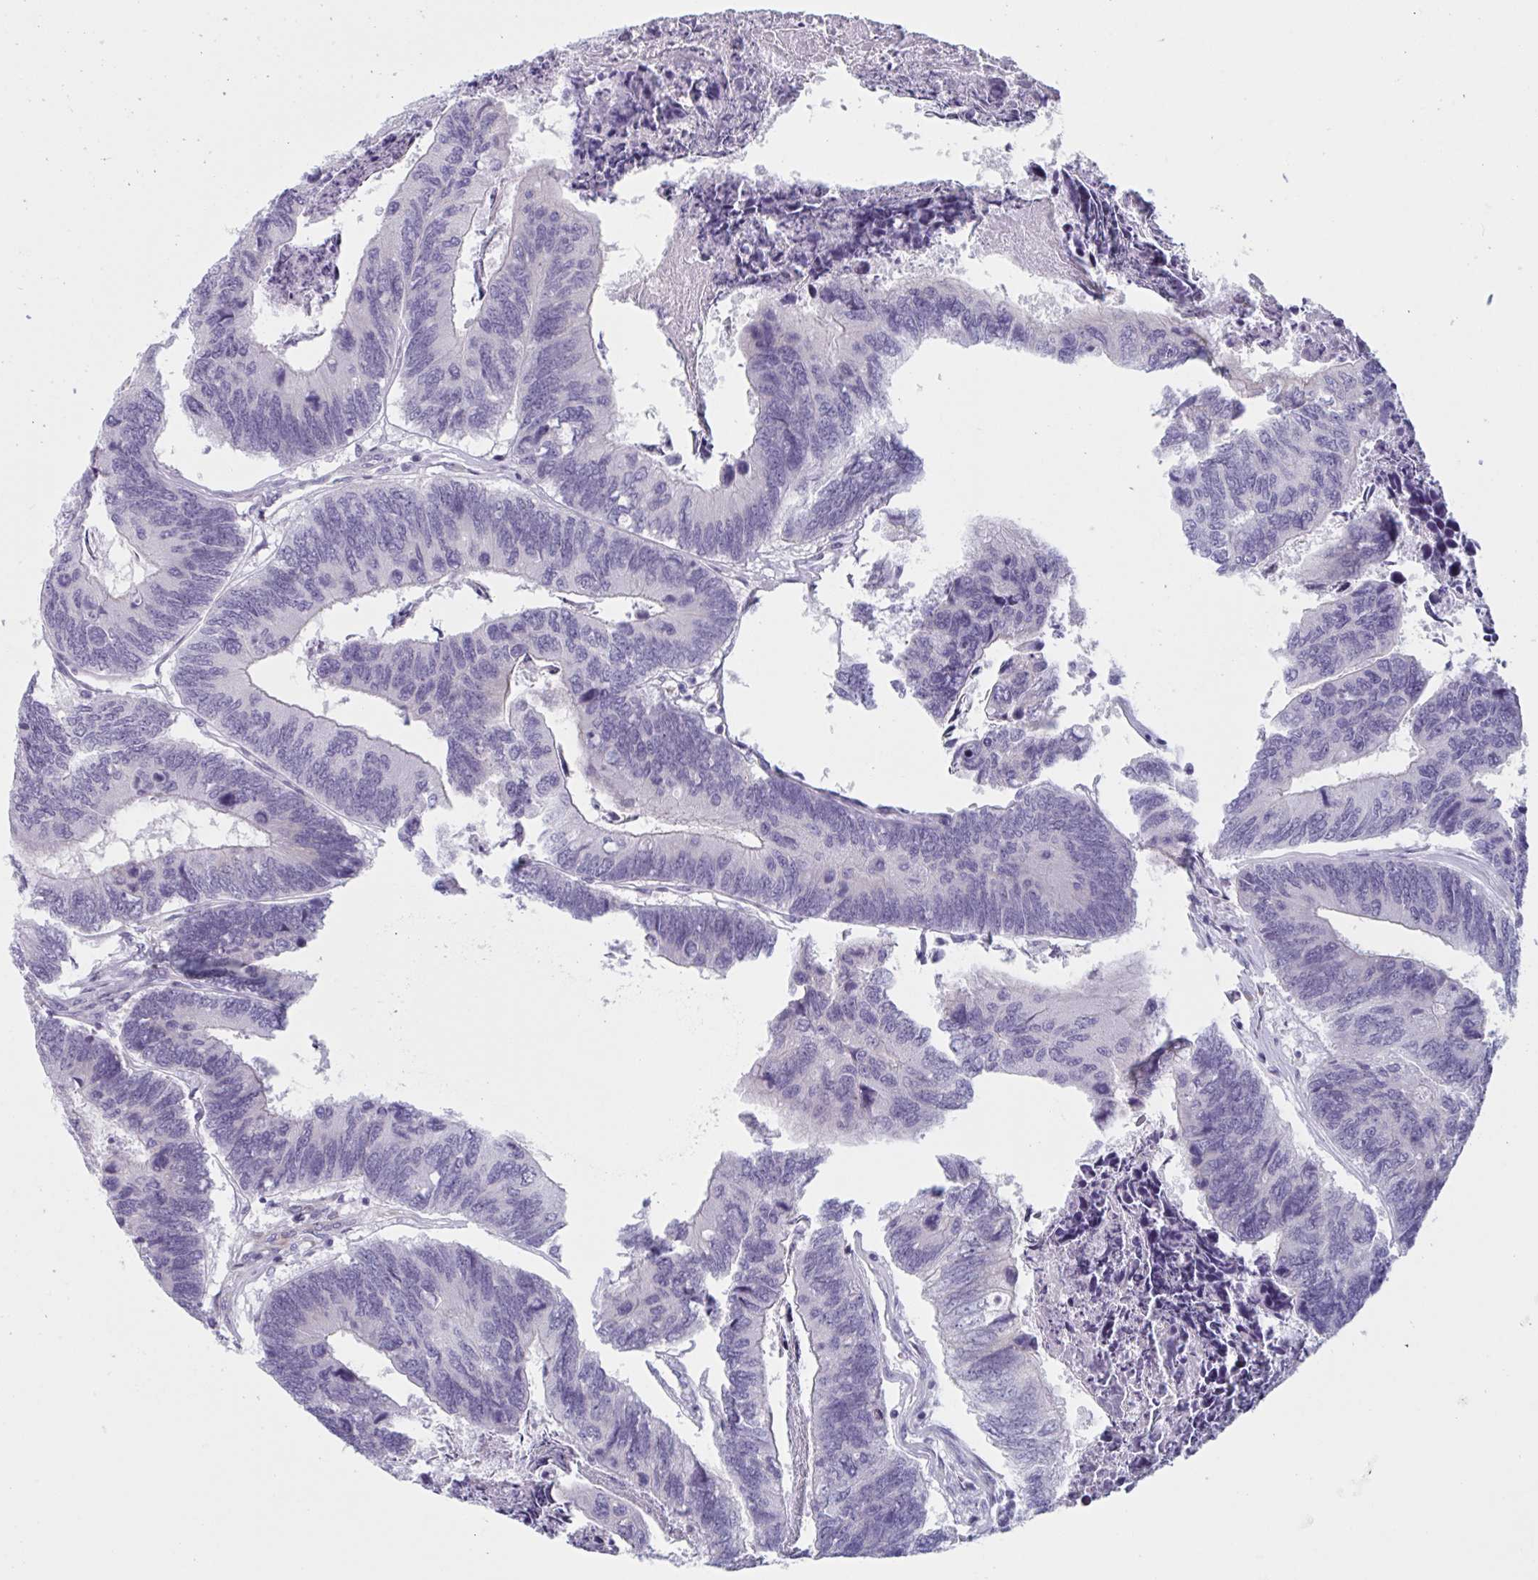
{"staining": {"intensity": "negative", "quantity": "none", "location": "none"}, "tissue": "colorectal cancer", "cell_type": "Tumor cells", "image_type": "cancer", "snomed": [{"axis": "morphology", "description": "Adenocarcinoma, NOS"}, {"axis": "topography", "description": "Colon"}], "caption": "Tumor cells show no significant protein staining in colorectal cancer (adenocarcinoma).", "gene": "HSD11B2", "patient": {"sex": "female", "age": 67}}